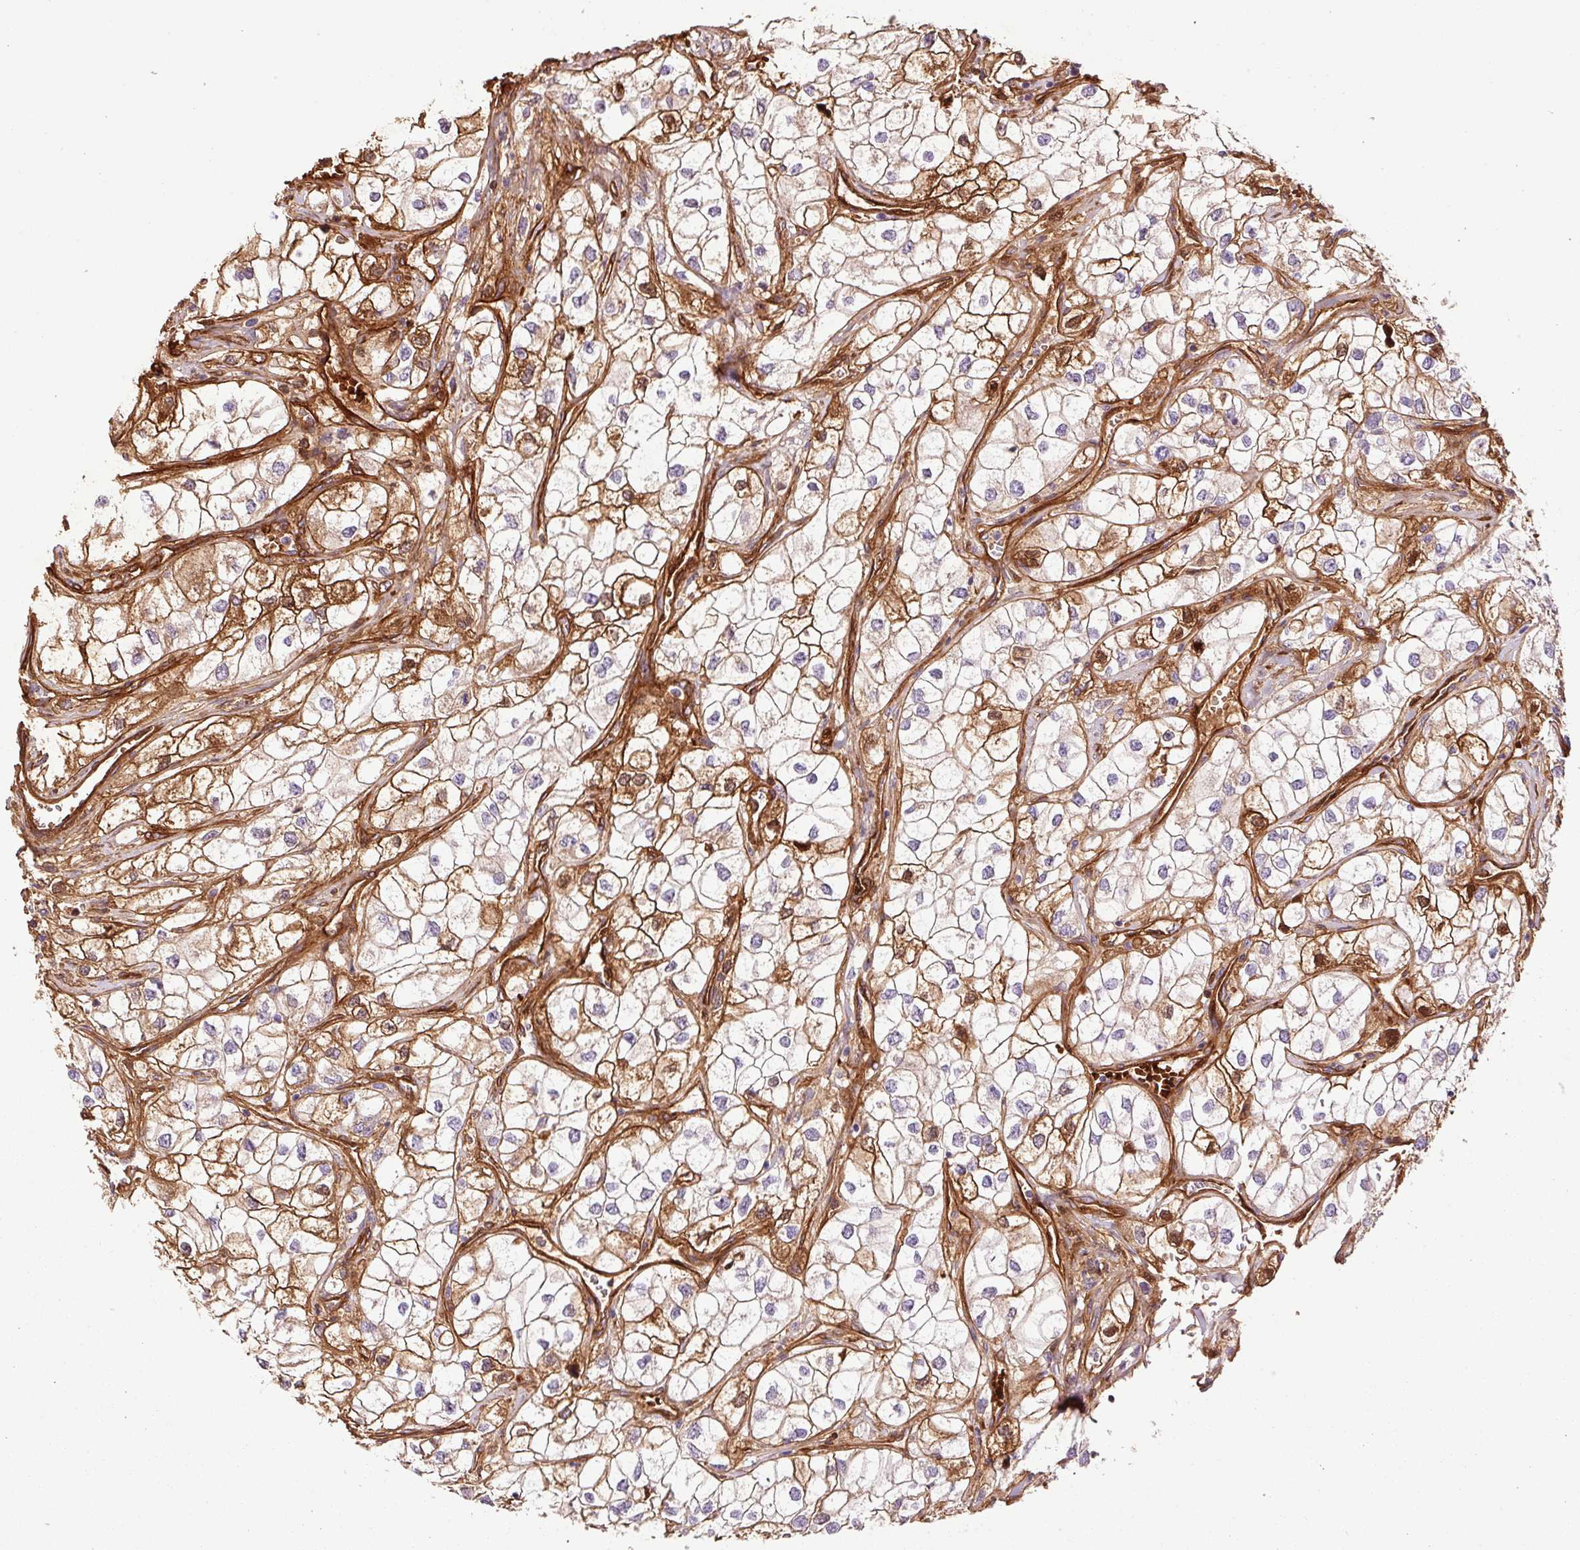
{"staining": {"intensity": "moderate", "quantity": "25%-75%", "location": "cytoplasmic/membranous"}, "tissue": "renal cancer", "cell_type": "Tumor cells", "image_type": "cancer", "snomed": [{"axis": "morphology", "description": "Adenocarcinoma, NOS"}, {"axis": "topography", "description": "Kidney"}], "caption": "The micrograph reveals staining of adenocarcinoma (renal), revealing moderate cytoplasmic/membranous protein expression (brown color) within tumor cells.", "gene": "NID2", "patient": {"sex": "male", "age": 59}}